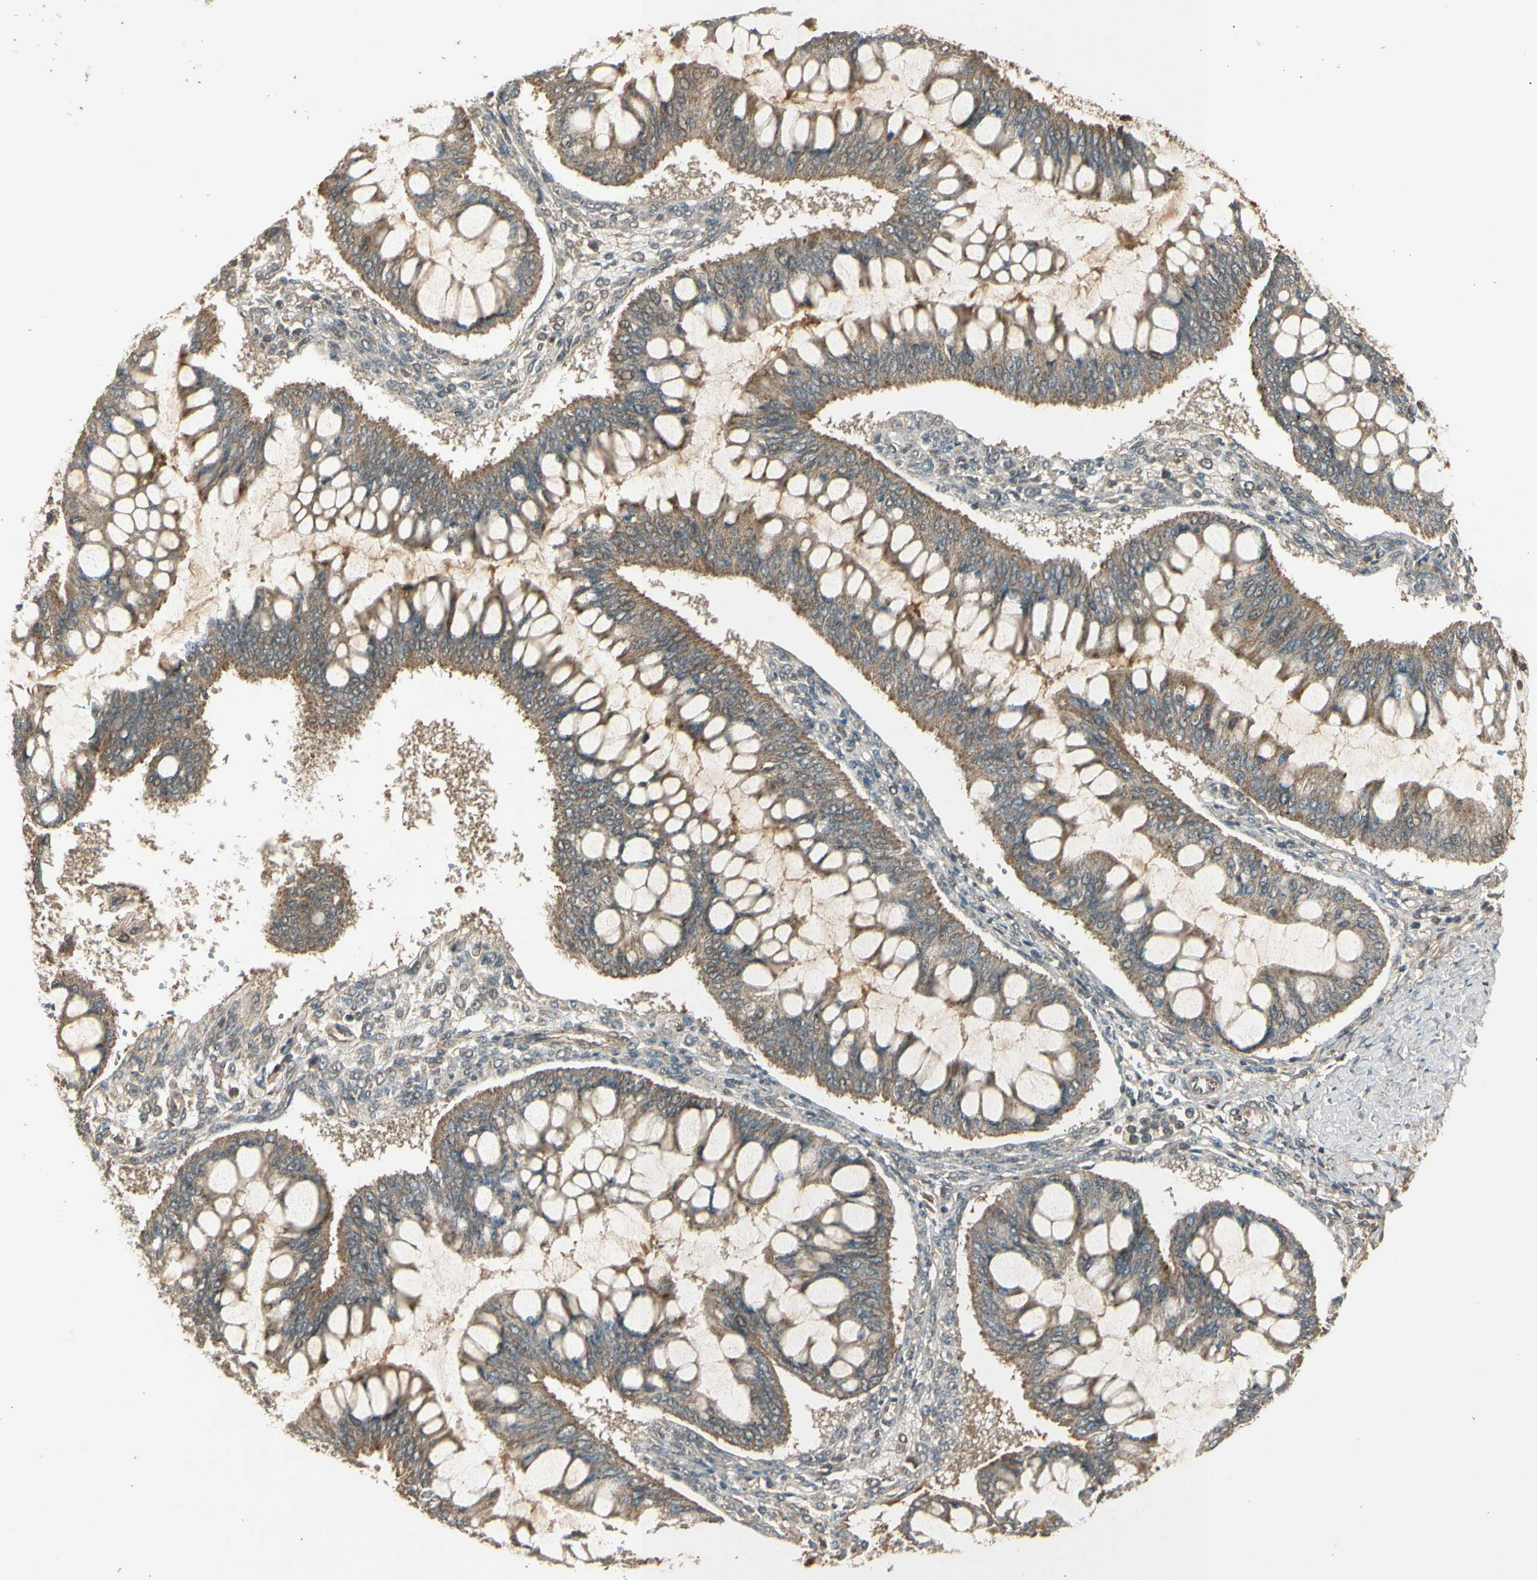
{"staining": {"intensity": "moderate", "quantity": ">75%", "location": "cytoplasmic/membranous"}, "tissue": "ovarian cancer", "cell_type": "Tumor cells", "image_type": "cancer", "snomed": [{"axis": "morphology", "description": "Cystadenocarcinoma, mucinous, NOS"}, {"axis": "topography", "description": "Ovary"}], "caption": "Ovarian mucinous cystadenocarcinoma tissue exhibits moderate cytoplasmic/membranous staining in about >75% of tumor cells, visualized by immunohistochemistry.", "gene": "GMEB2", "patient": {"sex": "female", "age": 73}}